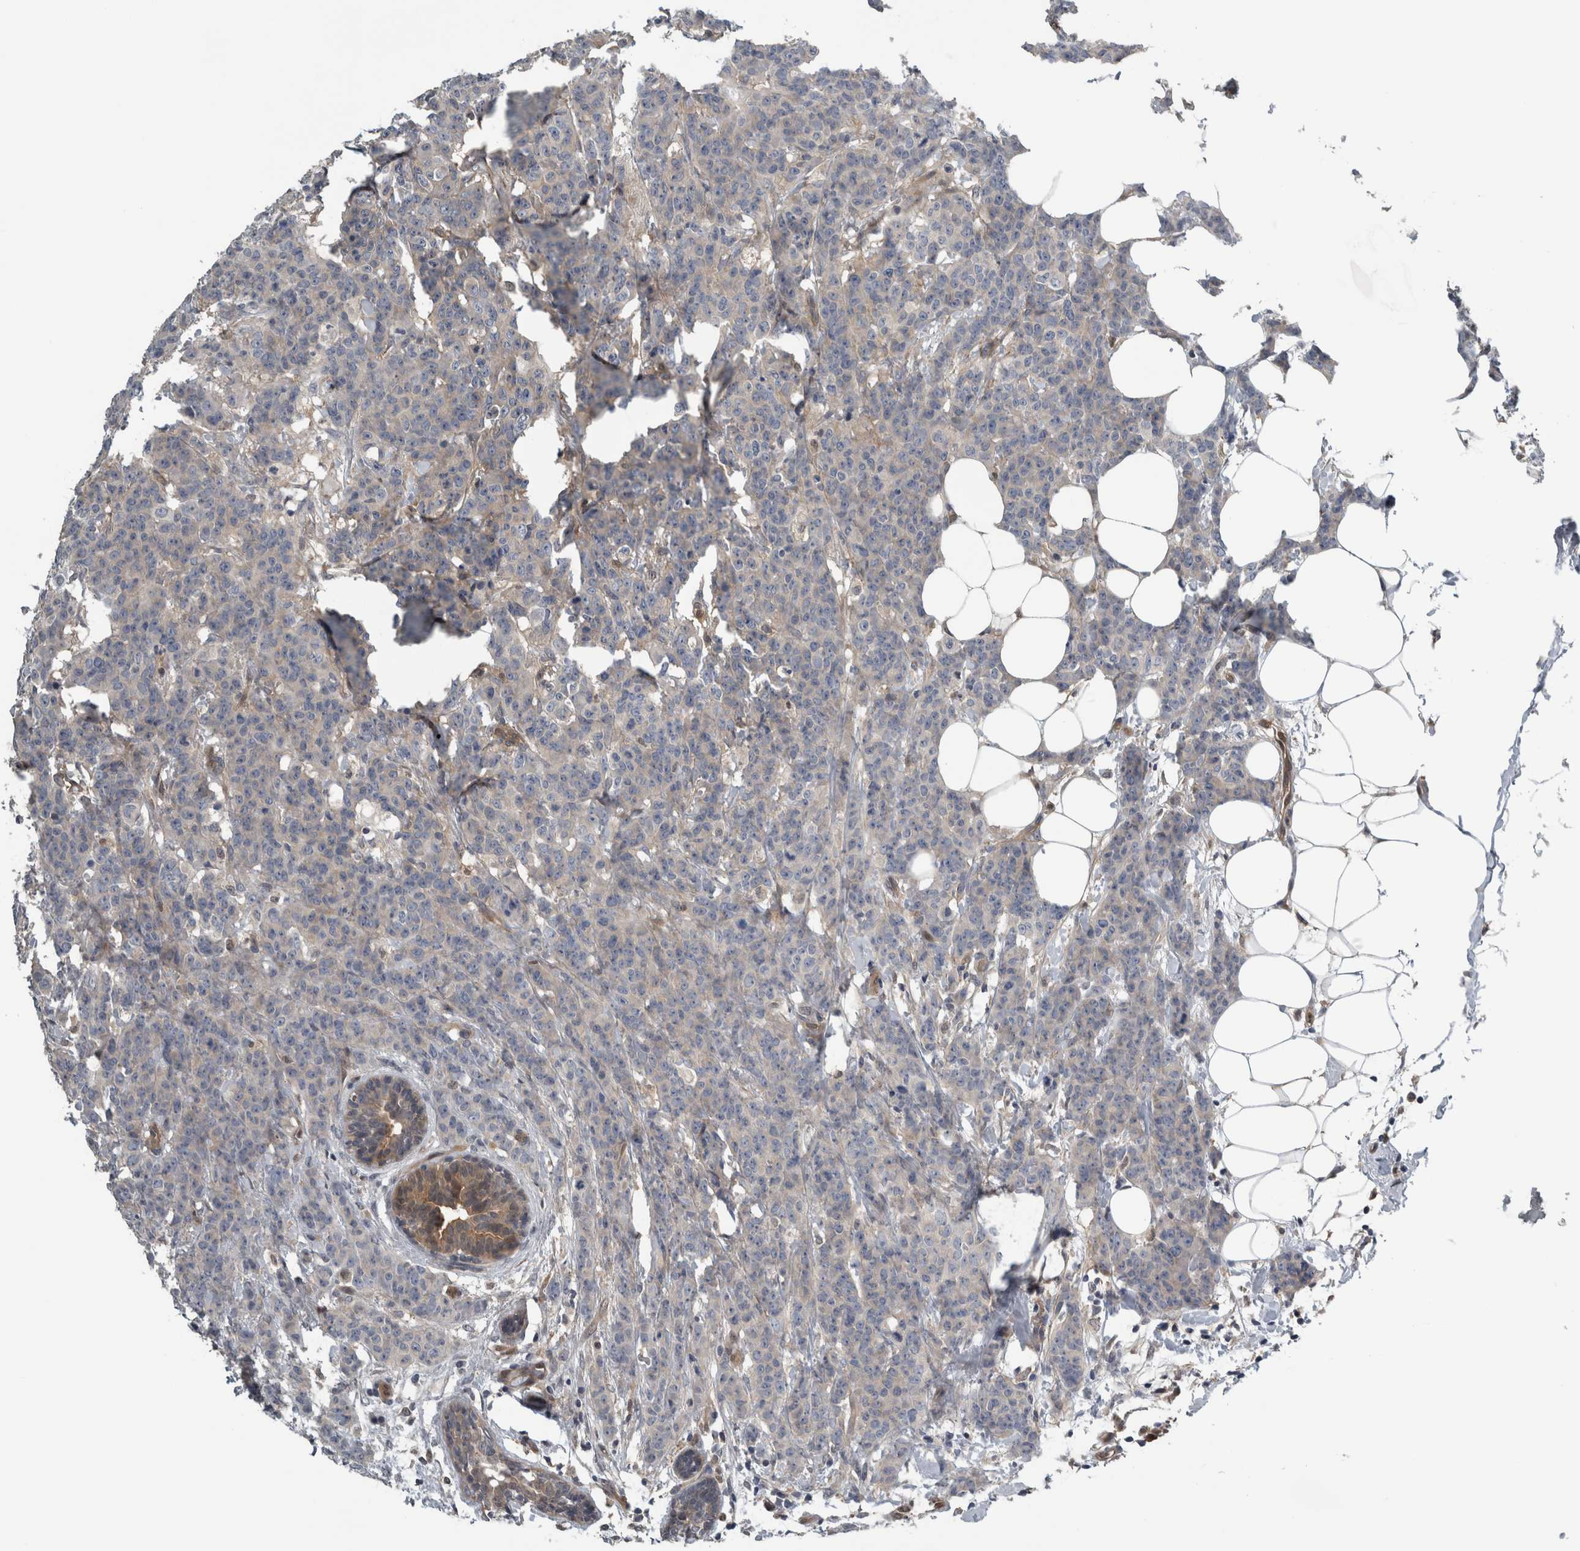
{"staining": {"intensity": "negative", "quantity": "none", "location": "none"}, "tissue": "breast cancer", "cell_type": "Tumor cells", "image_type": "cancer", "snomed": [{"axis": "morphology", "description": "Normal tissue, NOS"}, {"axis": "morphology", "description": "Duct carcinoma"}, {"axis": "topography", "description": "Breast"}], "caption": "An IHC photomicrograph of intraductal carcinoma (breast) is shown. There is no staining in tumor cells of intraductal carcinoma (breast). The staining was performed using DAB (3,3'-diaminobenzidine) to visualize the protein expression in brown, while the nuclei were stained in blue with hematoxylin (Magnification: 20x).", "gene": "NAPRT", "patient": {"sex": "female", "age": 40}}